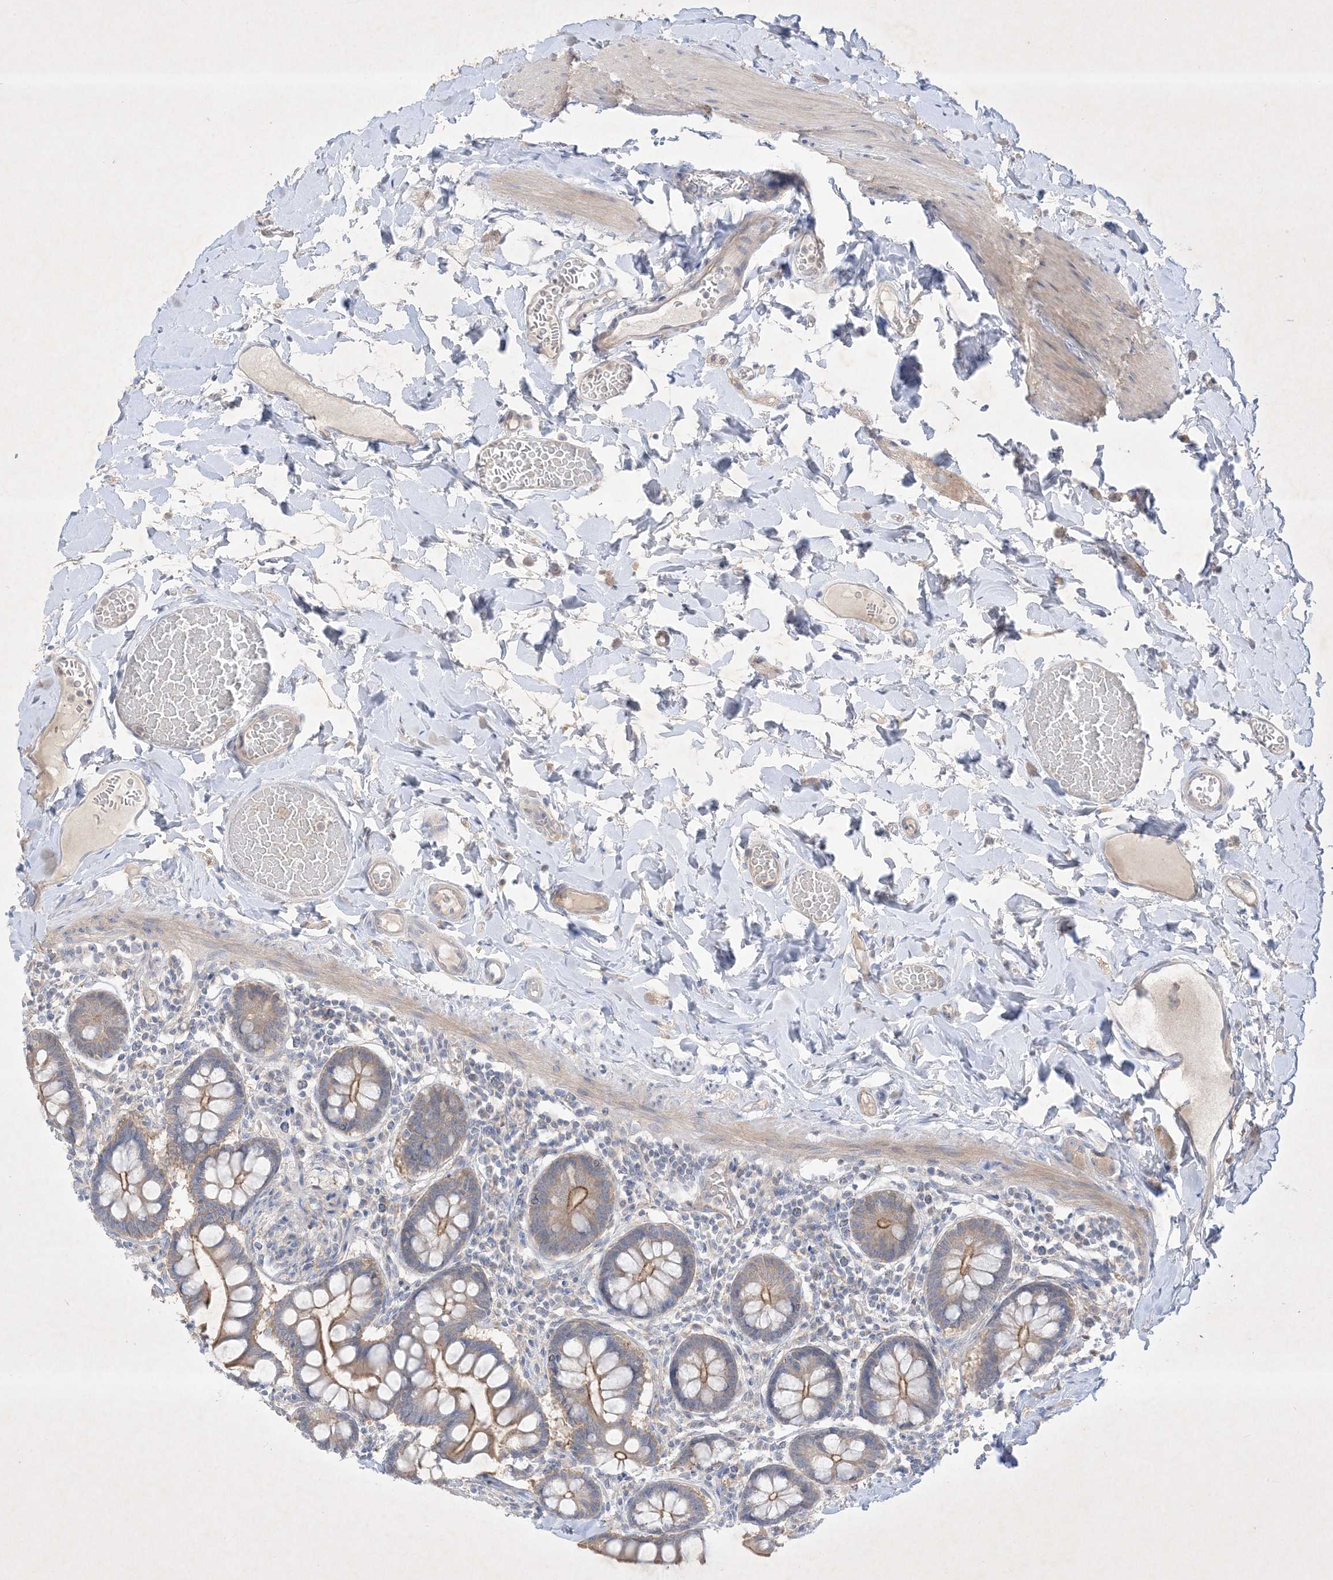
{"staining": {"intensity": "moderate", "quantity": ">75%", "location": "cytoplasmic/membranous"}, "tissue": "small intestine", "cell_type": "Glandular cells", "image_type": "normal", "snomed": [{"axis": "morphology", "description": "Normal tissue, NOS"}, {"axis": "topography", "description": "Small intestine"}], "caption": "Moderate cytoplasmic/membranous protein staining is present in about >75% of glandular cells in small intestine.", "gene": "PLEKHA3", "patient": {"sex": "male", "age": 41}}